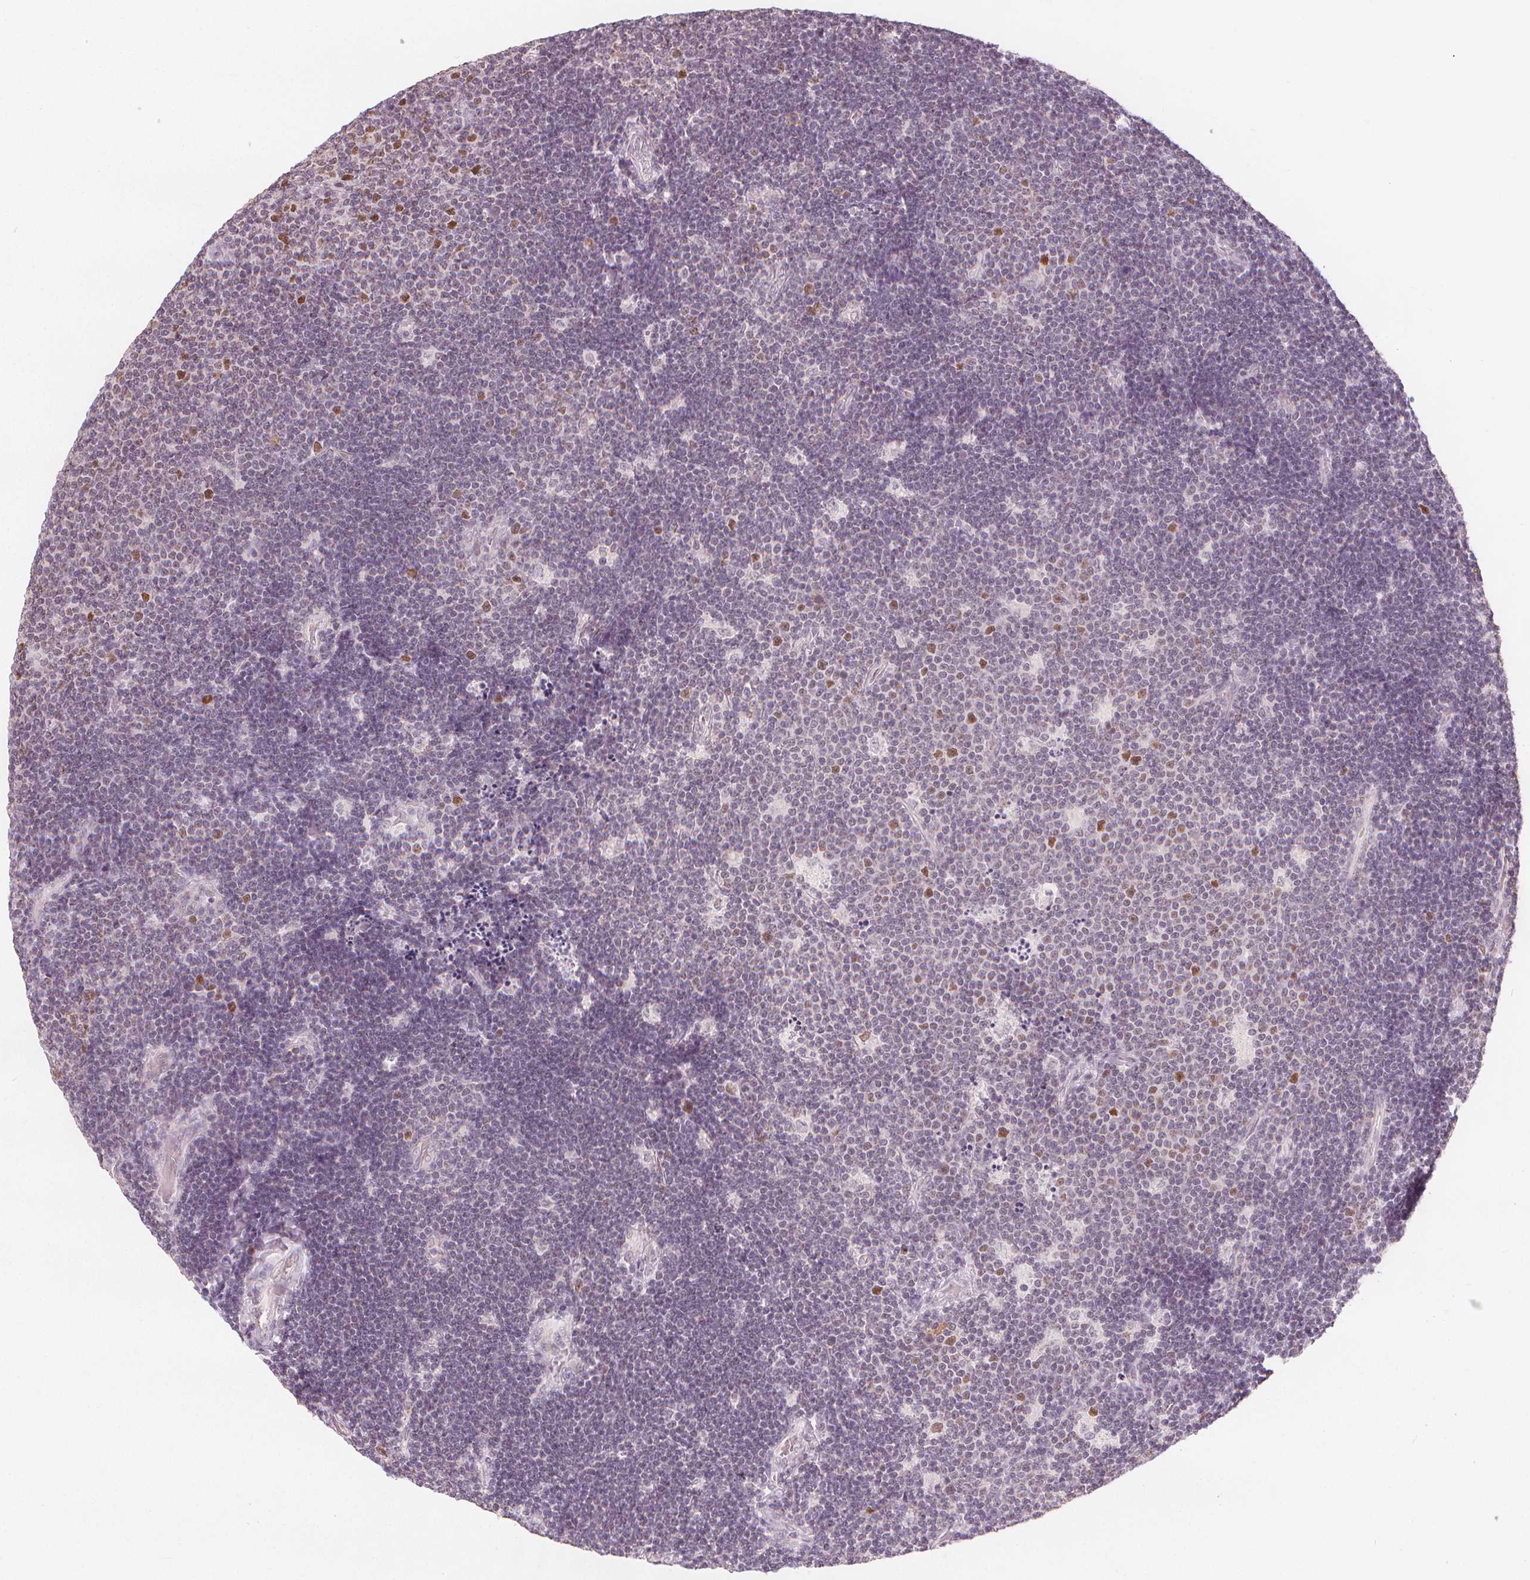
{"staining": {"intensity": "negative", "quantity": "none", "location": "none"}, "tissue": "lymphoma", "cell_type": "Tumor cells", "image_type": "cancer", "snomed": [{"axis": "morphology", "description": "Malignant lymphoma, non-Hodgkin's type, Low grade"}, {"axis": "topography", "description": "Brain"}], "caption": "DAB (3,3'-diaminobenzidine) immunohistochemical staining of human malignant lymphoma, non-Hodgkin's type (low-grade) reveals no significant expression in tumor cells.", "gene": "TIPIN", "patient": {"sex": "female", "age": 66}}